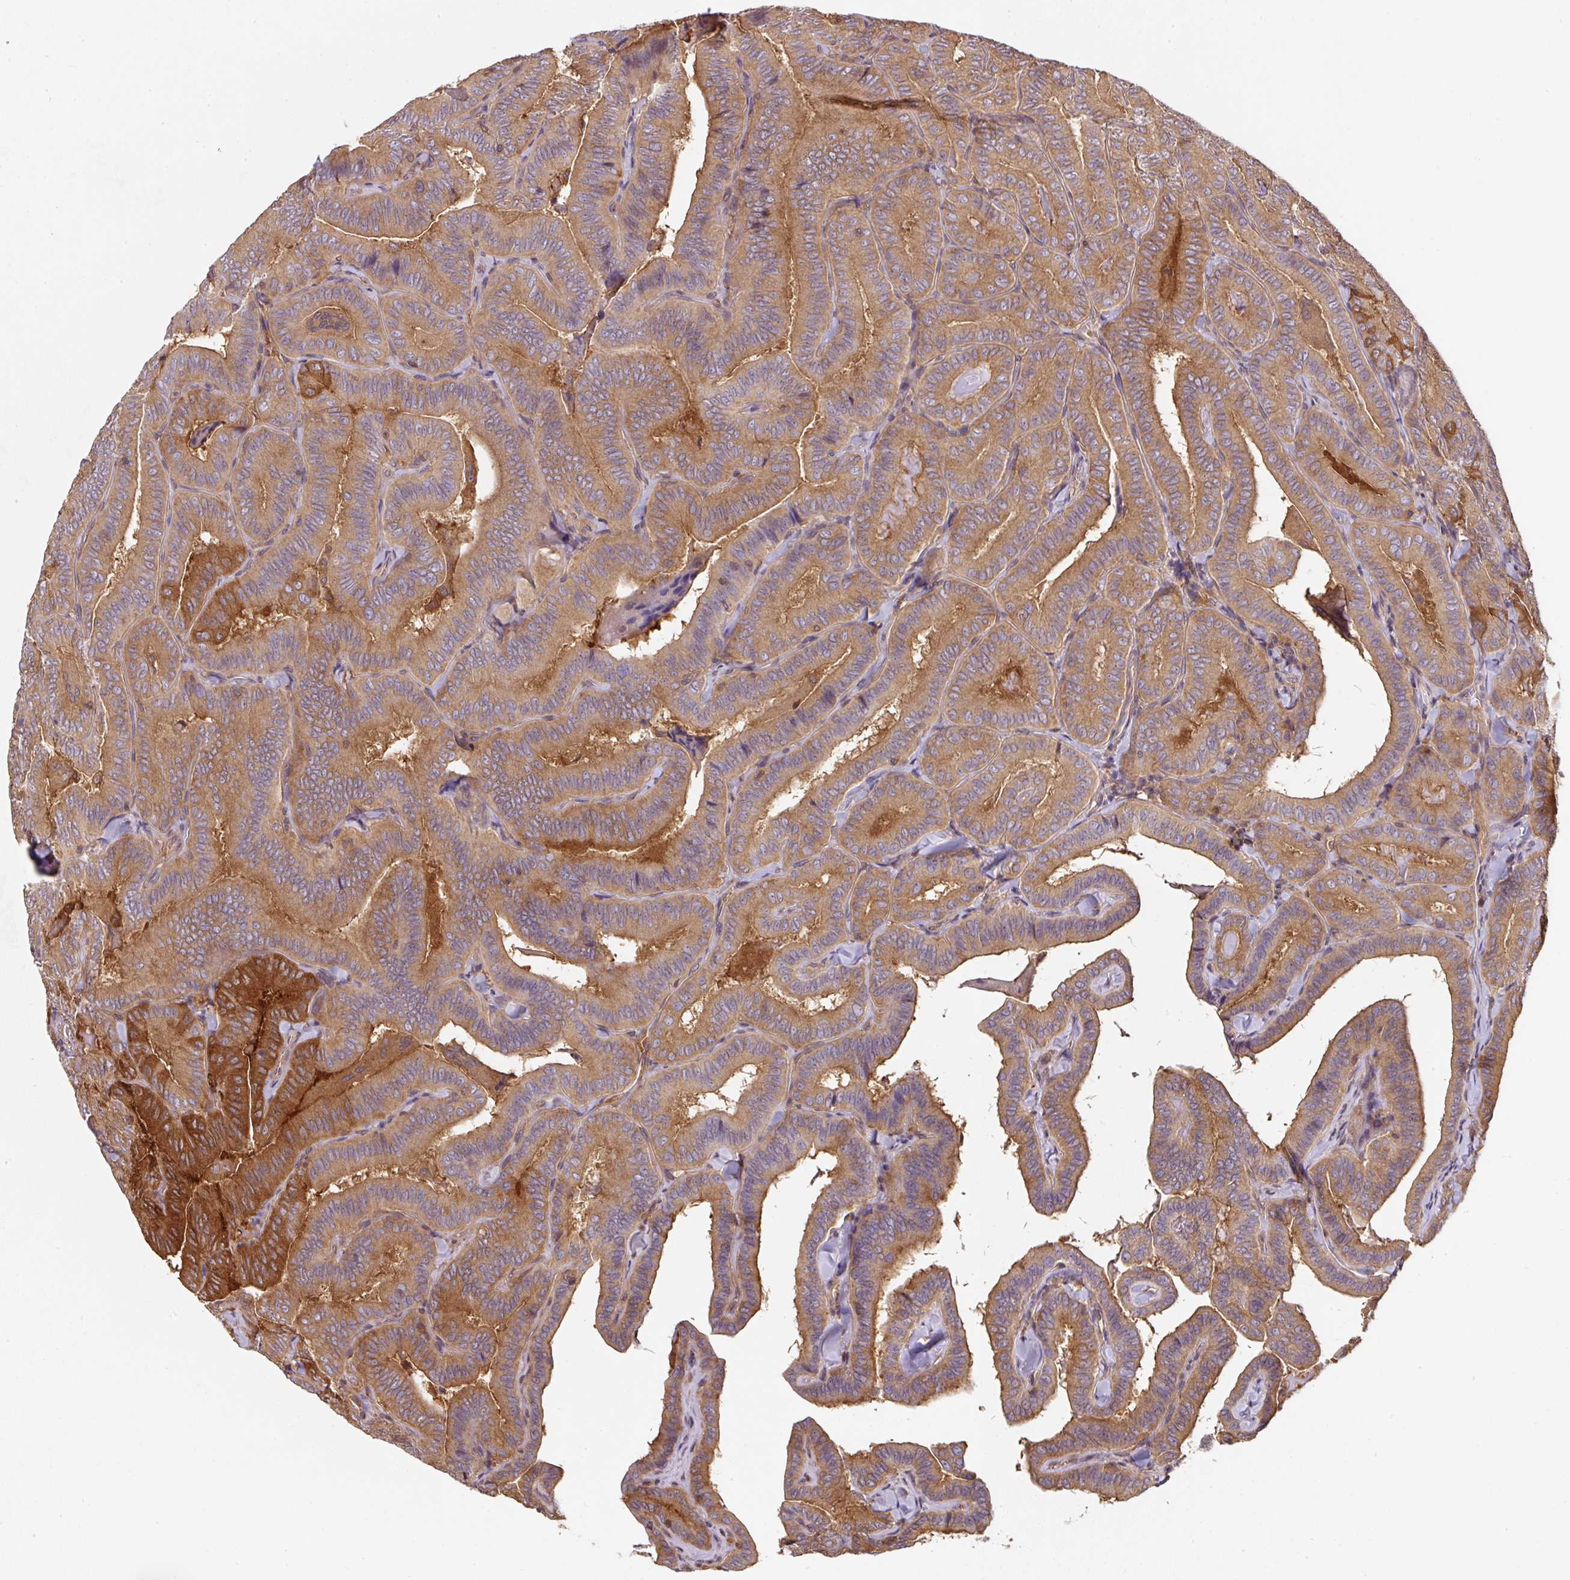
{"staining": {"intensity": "moderate", "quantity": ">75%", "location": "cytoplasmic/membranous"}, "tissue": "thyroid cancer", "cell_type": "Tumor cells", "image_type": "cancer", "snomed": [{"axis": "morphology", "description": "Papillary adenocarcinoma, NOS"}, {"axis": "topography", "description": "Thyroid gland"}], "caption": "The micrograph shows immunohistochemical staining of thyroid cancer. There is moderate cytoplasmic/membranous staining is seen in approximately >75% of tumor cells.", "gene": "ST13", "patient": {"sex": "male", "age": 61}}